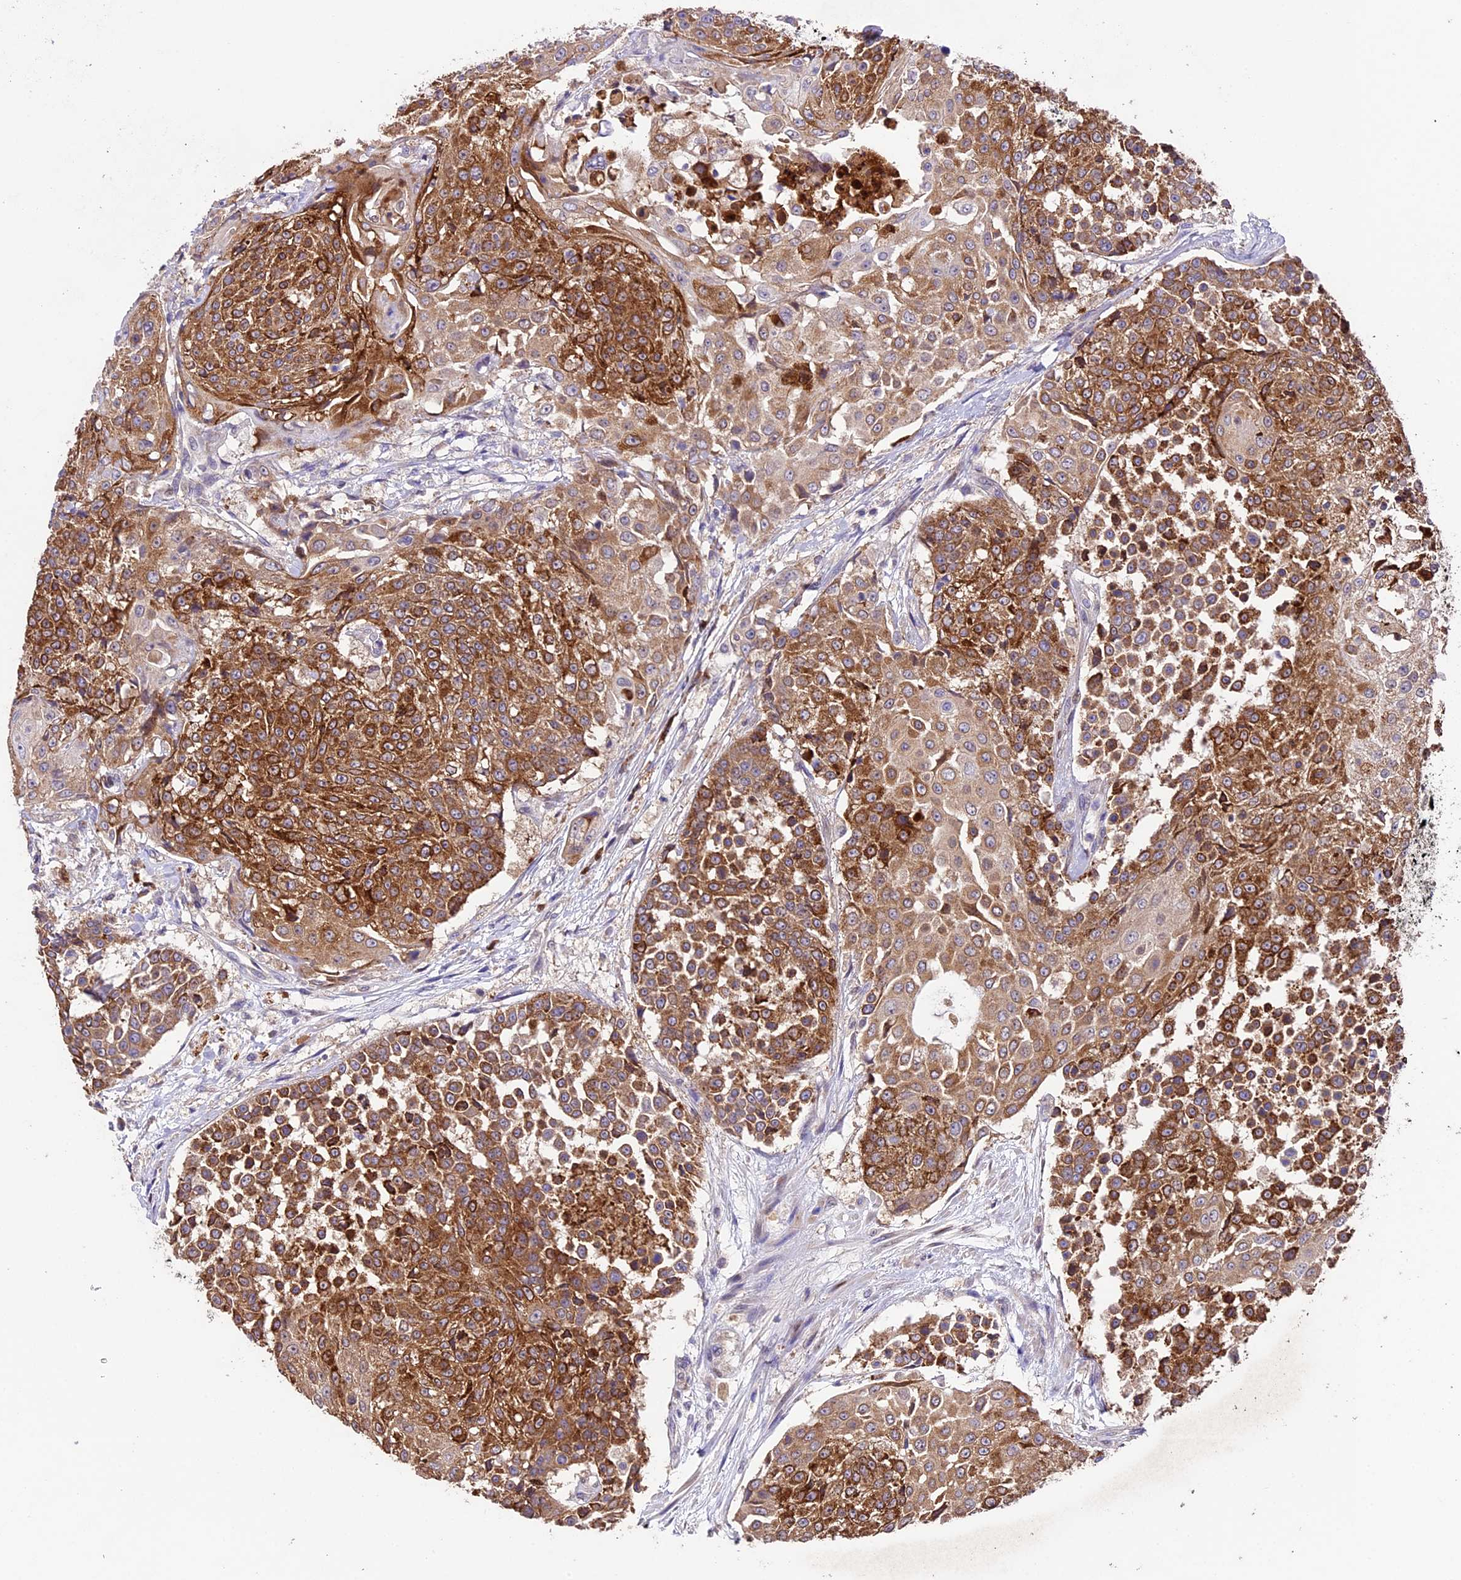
{"staining": {"intensity": "strong", "quantity": ">75%", "location": "cytoplasmic/membranous"}, "tissue": "urothelial cancer", "cell_type": "Tumor cells", "image_type": "cancer", "snomed": [{"axis": "morphology", "description": "Urothelial carcinoma, High grade"}, {"axis": "topography", "description": "Urinary bladder"}], "caption": "Protein staining of high-grade urothelial carcinoma tissue displays strong cytoplasmic/membranous expression in approximately >75% of tumor cells. Using DAB (3,3'-diaminobenzidine) (brown) and hematoxylin (blue) stains, captured at high magnification using brightfield microscopy.", "gene": "SBNO2", "patient": {"sex": "female", "age": 63}}